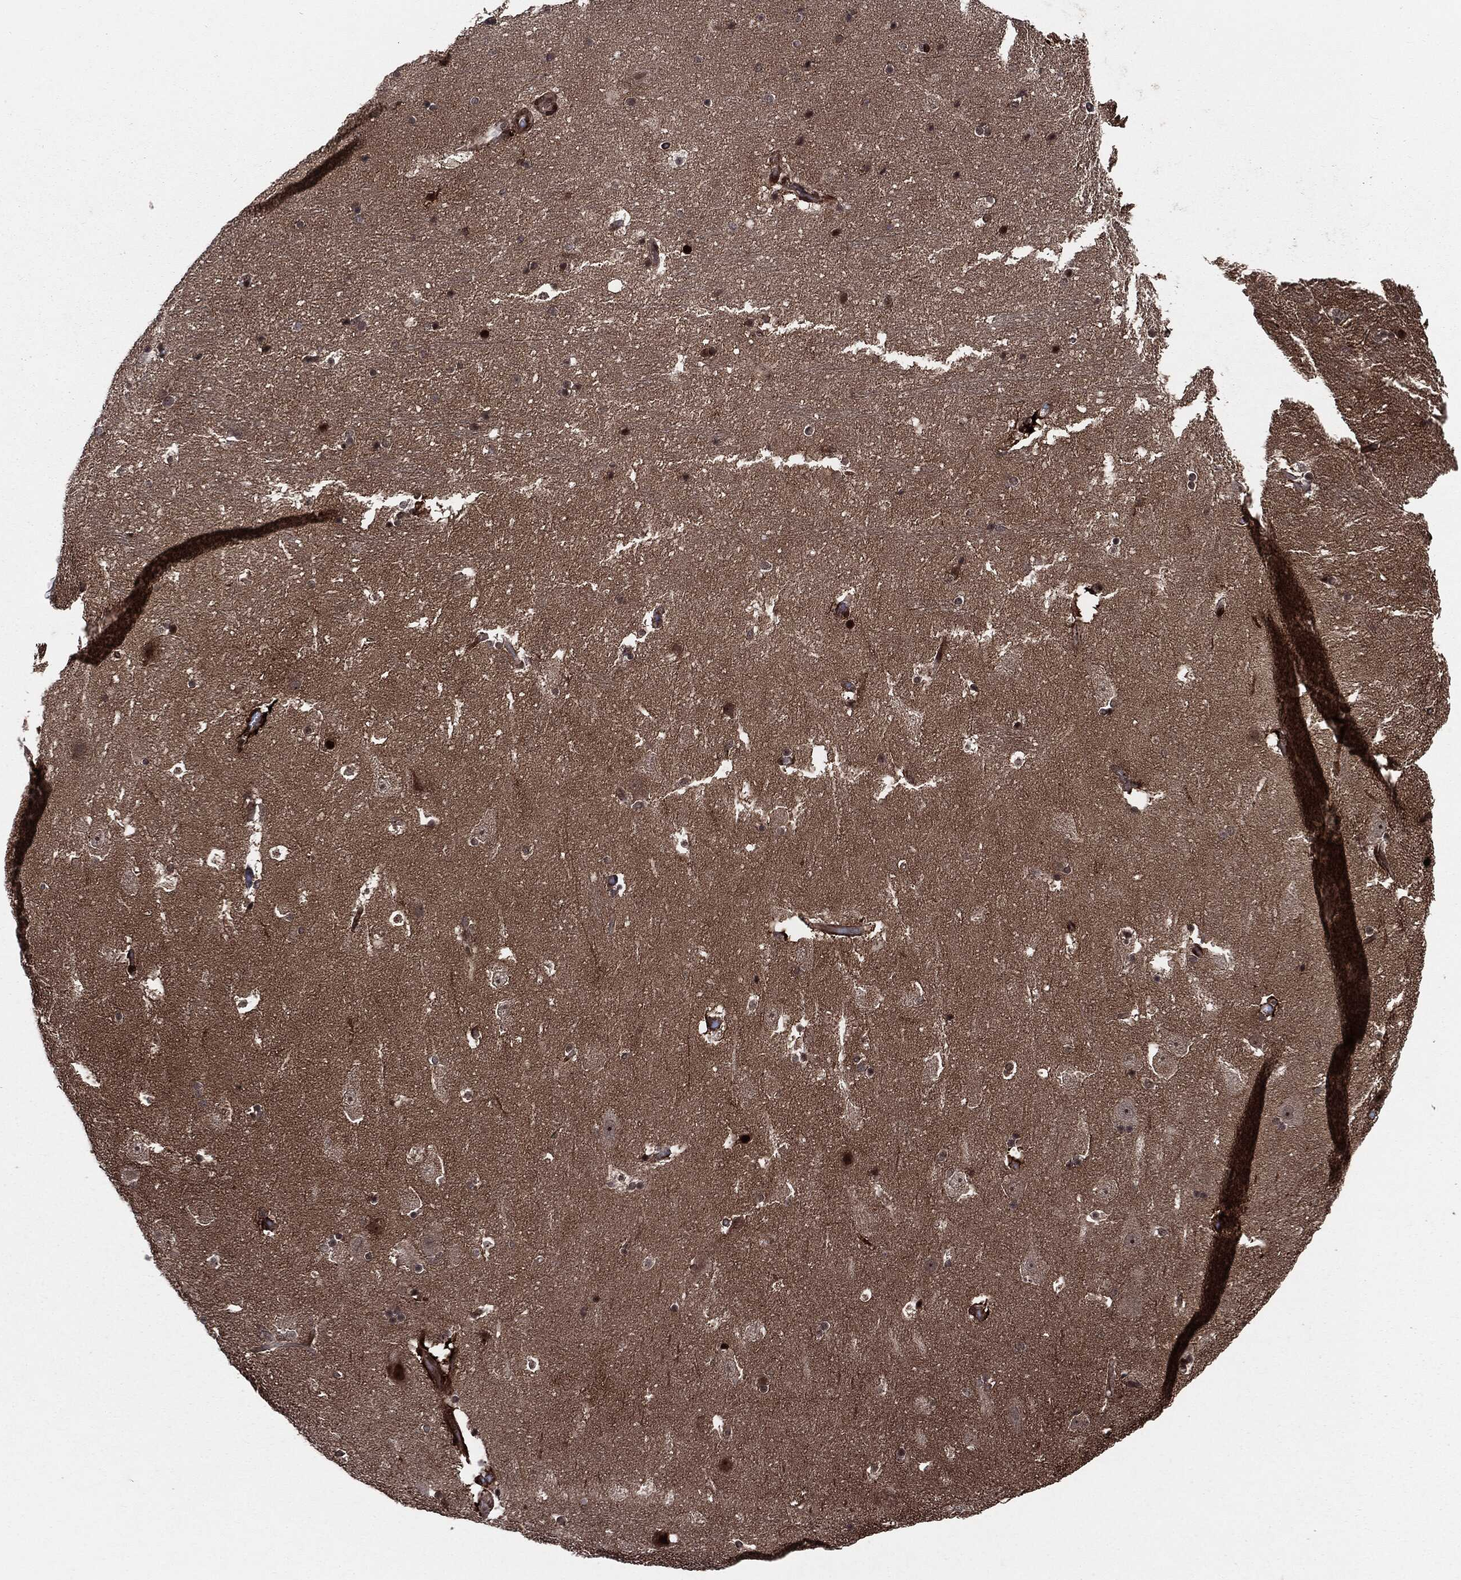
{"staining": {"intensity": "strong", "quantity": "25%-75%", "location": "nuclear"}, "tissue": "hippocampus", "cell_type": "Glial cells", "image_type": "normal", "snomed": [{"axis": "morphology", "description": "Normal tissue, NOS"}, {"axis": "topography", "description": "Hippocampus"}], "caption": "Immunohistochemical staining of unremarkable human hippocampus demonstrates high levels of strong nuclear expression in approximately 25%-75% of glial cells.", "gene": "SMAD4", "patient": {"sex": "male", "age": 51}}